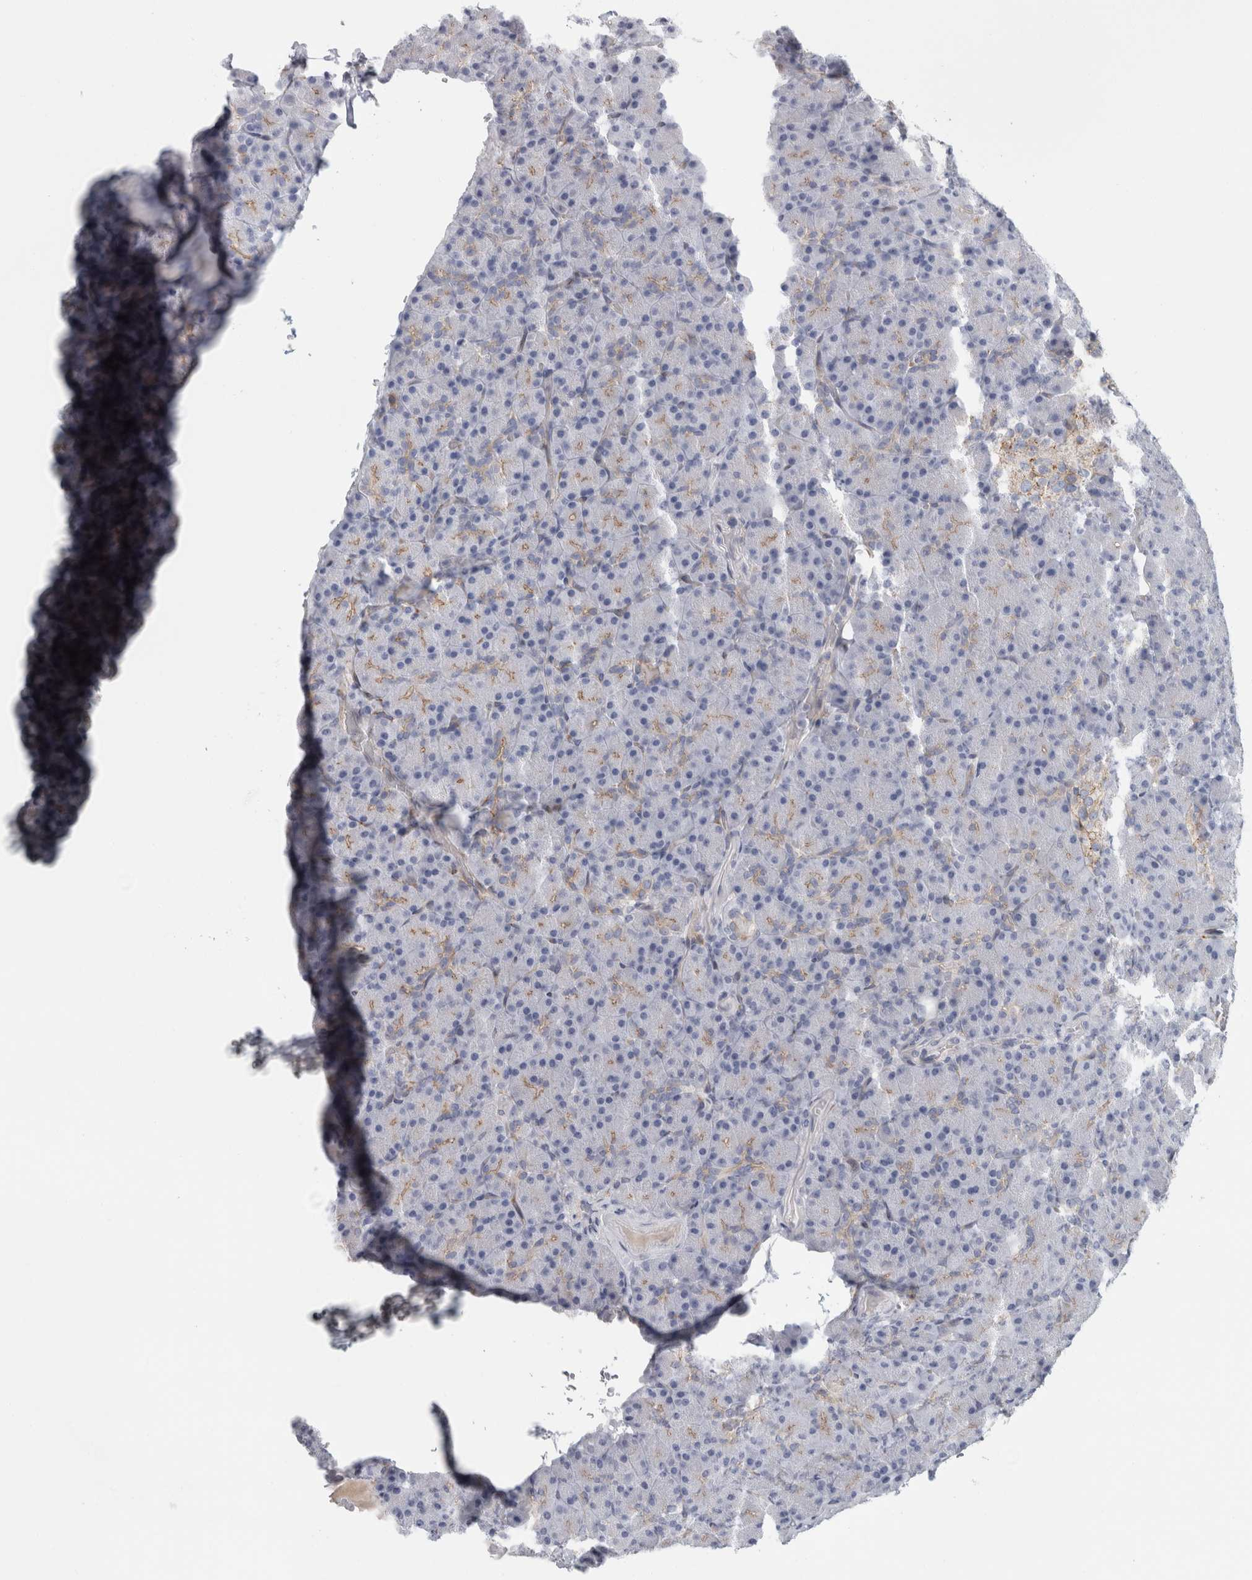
{"staining": {"intensity": "moderate", "quantity": "<25%", "location": "cytoplasmic/membranous"}, "tissue": "pancreas", "cell_type": "Exocrine glandular cells", "image_type": "normal", "snomed": [{"axis": "morphology", "description": "Normal tissue, NOS"}, {"axis": "topography", "description": "Pancreas"}], "caption": "A brown stain shows moderate cytoplasmic/membranous positivity of a protein in exocrine glandular cells of unremarkable pancreas. (Brightfield microscopy of DAB IHC at high magnification).", "gene": "B3GNT3", "patient": {"sex": "female", "age": 43}}